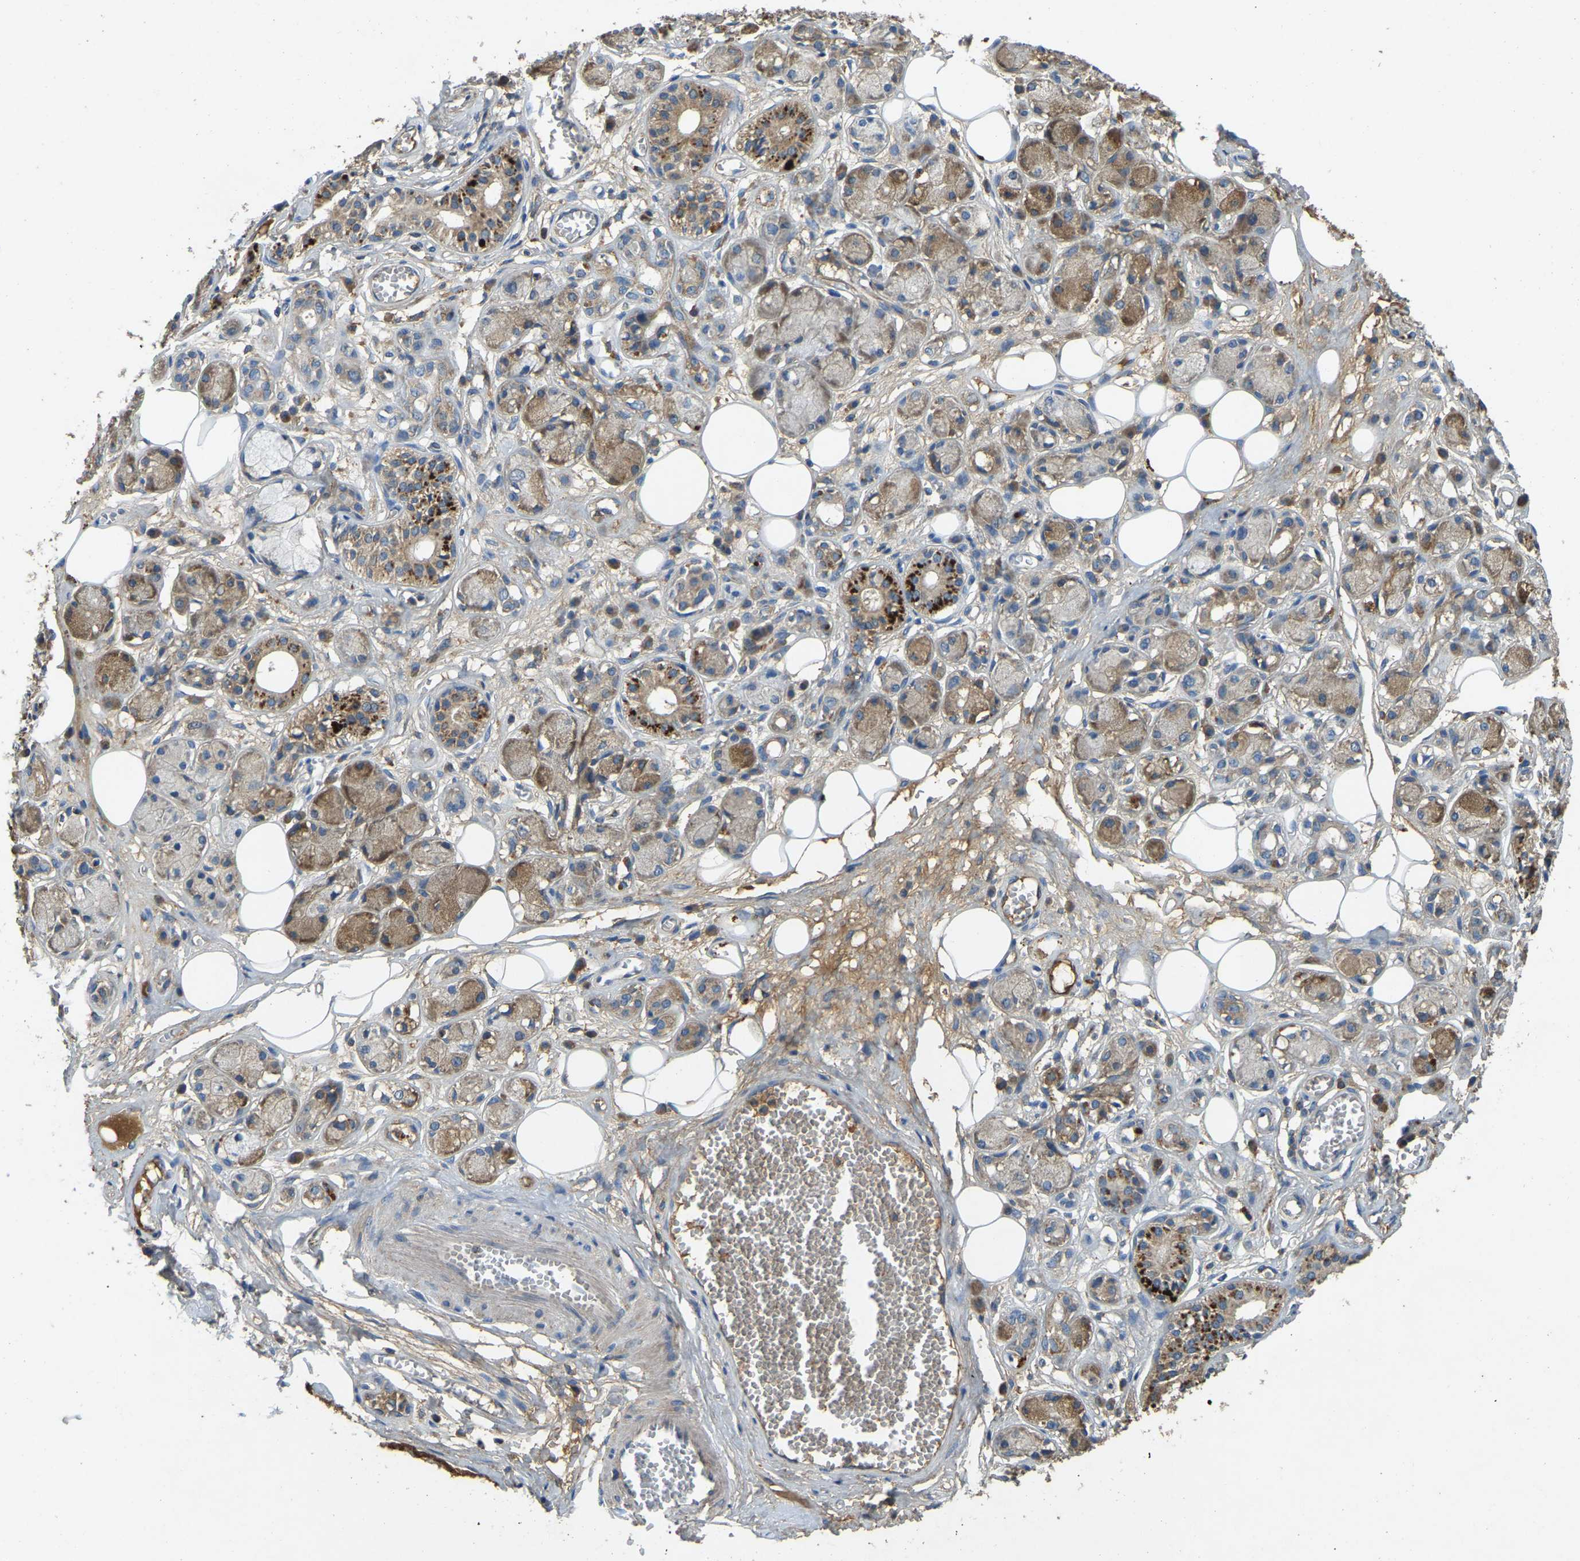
{"staining": {"intensity": "weak", "quantity": ">75%", "location": "cytoplasmic/membranous"}, "tissue": "adipose tissue", "cell_type": "Adipocytes", "image_type": "normal", "snomed": [{"axis": "morphology", "description": "Normal tissue, NOS"}, {"axis": "morphology", "description": "Inflammation, NOS"}, {"axis": "topography", "description": "Salivary gland"}, {"axis": "topography", "description": "Peripheral nerve tissue"}], "caption": "A brown stain highlights weak cytoplasmic/membranous expression of a protein in adipocytes of benign human adipose tissue. The staining was performed using DAB (3,3'-diaminobenzidine), with brown indicating positive protein expression. Nuclei are stained blue with hematoxylin.", "gene": "ATP8B1", "patient": {"sex": "female", "age": 75}}